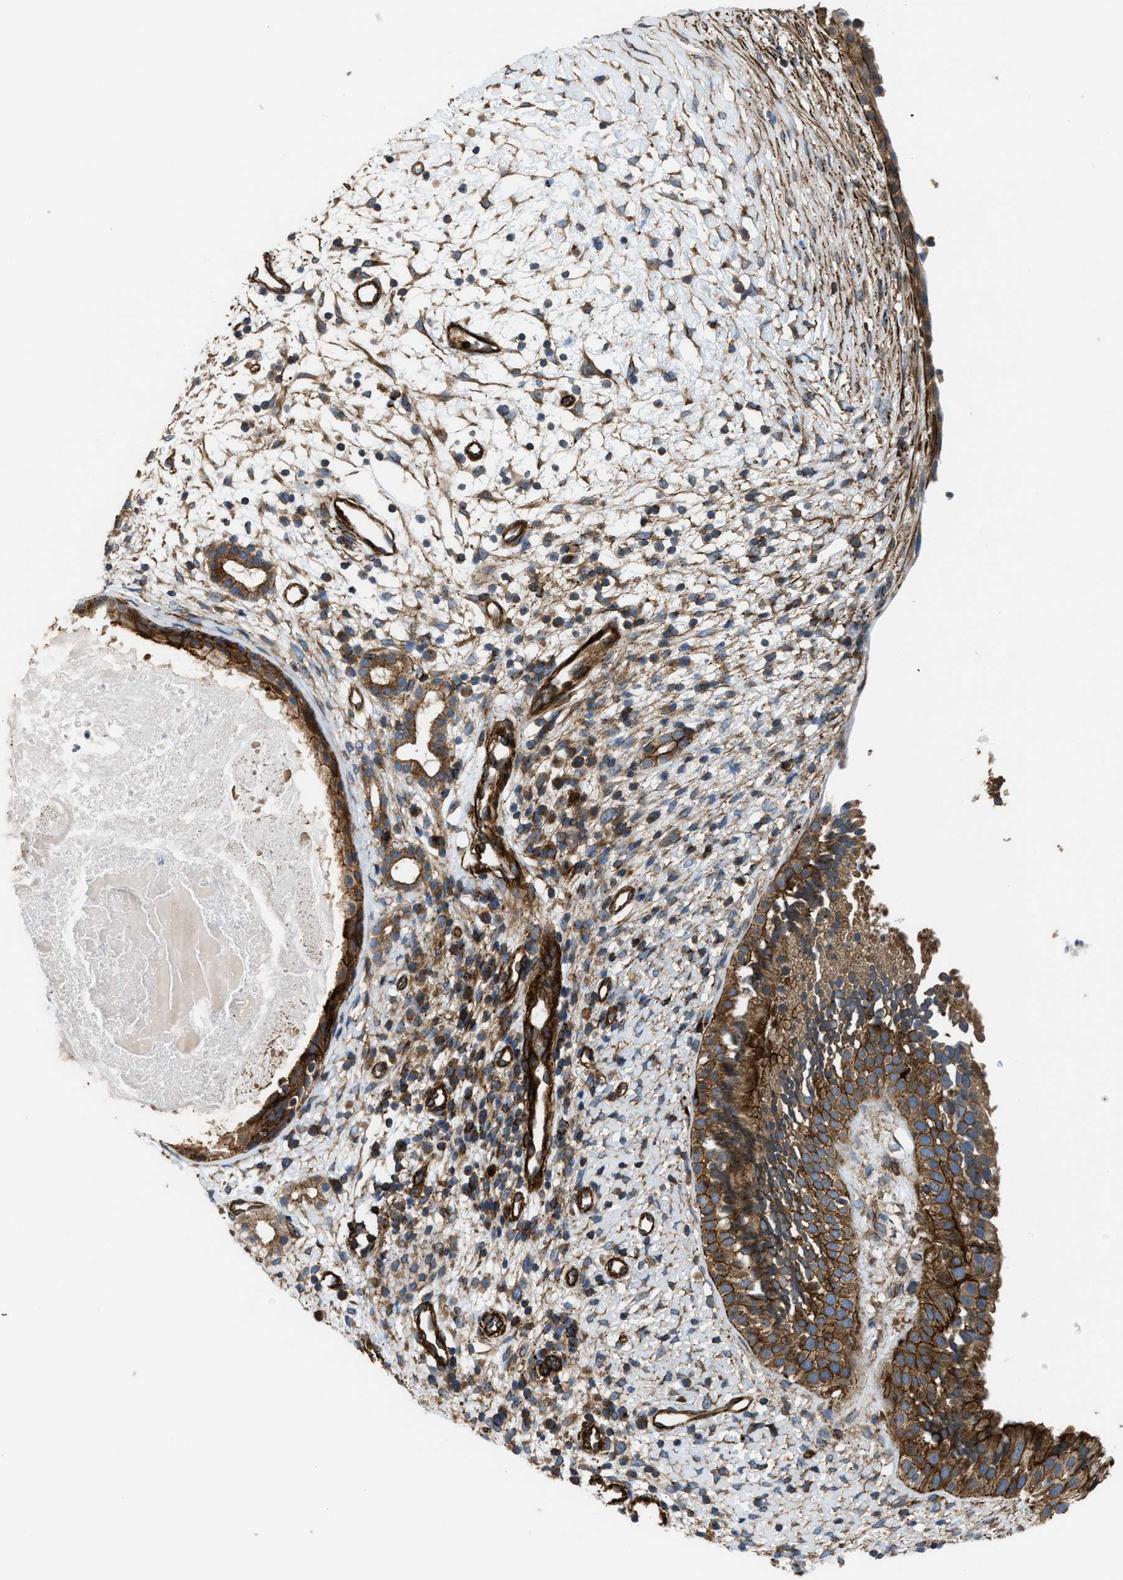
{"staining": {"intensity": "moderate", "quantity": ">75%", "location": "cytoplasmic/membranous"}, "tissue": "nasopharynx", "cell_type": "Respiratory epithelial cells", "image_type": "normal", "snomed": [{"axis": "morphology", "description": "Normal tissue, NOS"}, {"axis": "topography", "description": "Nasopharynx"}], "caption": "This histopathology image demonstrates IHC staining of unremarkable human nasopharynx, with medium moderate cytoplasmic/membranous expression in approximately >75% of respiratory epithelial cells.", "gene": "EGLN1", "patient": {"sex": "male", "age": 22}}